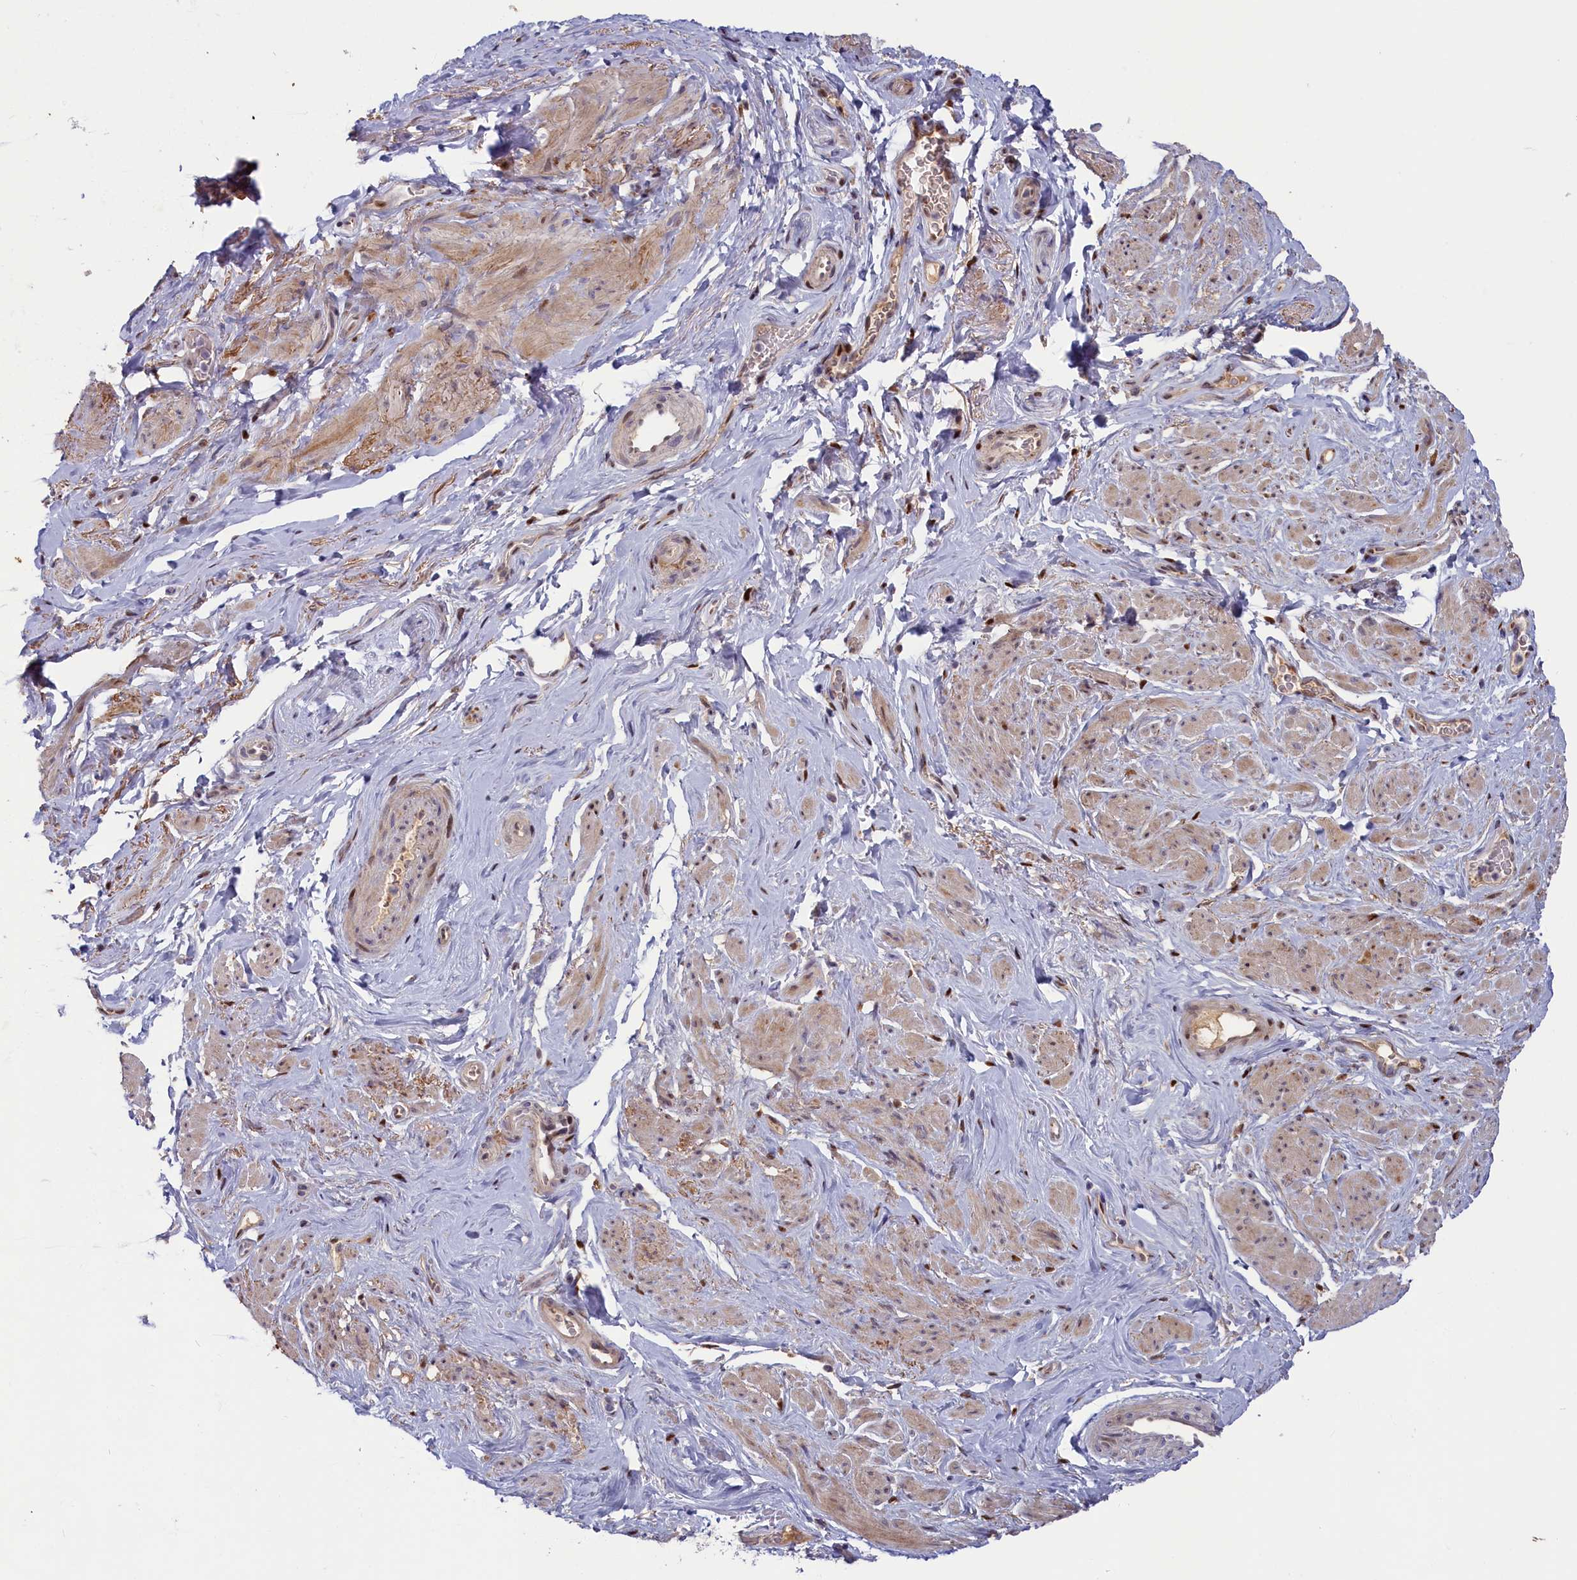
{"staining": {"intensity": "weak", "quantity": ">75%", "location": "cytoplasmic/membranous,nuclear"}, "tissue": "smooth muscle", "cell_type": "Smooth muscle cells", "image_type": "normal", "snomed": [{"axis": "morphology", "description": "Normal tissue, NOS"}, {"axis": "topography", "description": "Smooth muscle"}, {"axis": "topography", "description": "Peripheral nerve tissue"}], "caption": "Immunohistochemistry (IHC) of benign human smooth muscle displays low levels of weak cytoplasmic/membranous,nuclear staining in approximately >75% of smooth muscle cells.", "gene": "CHST12", "patient": {"sex": "male", "age": 69}}